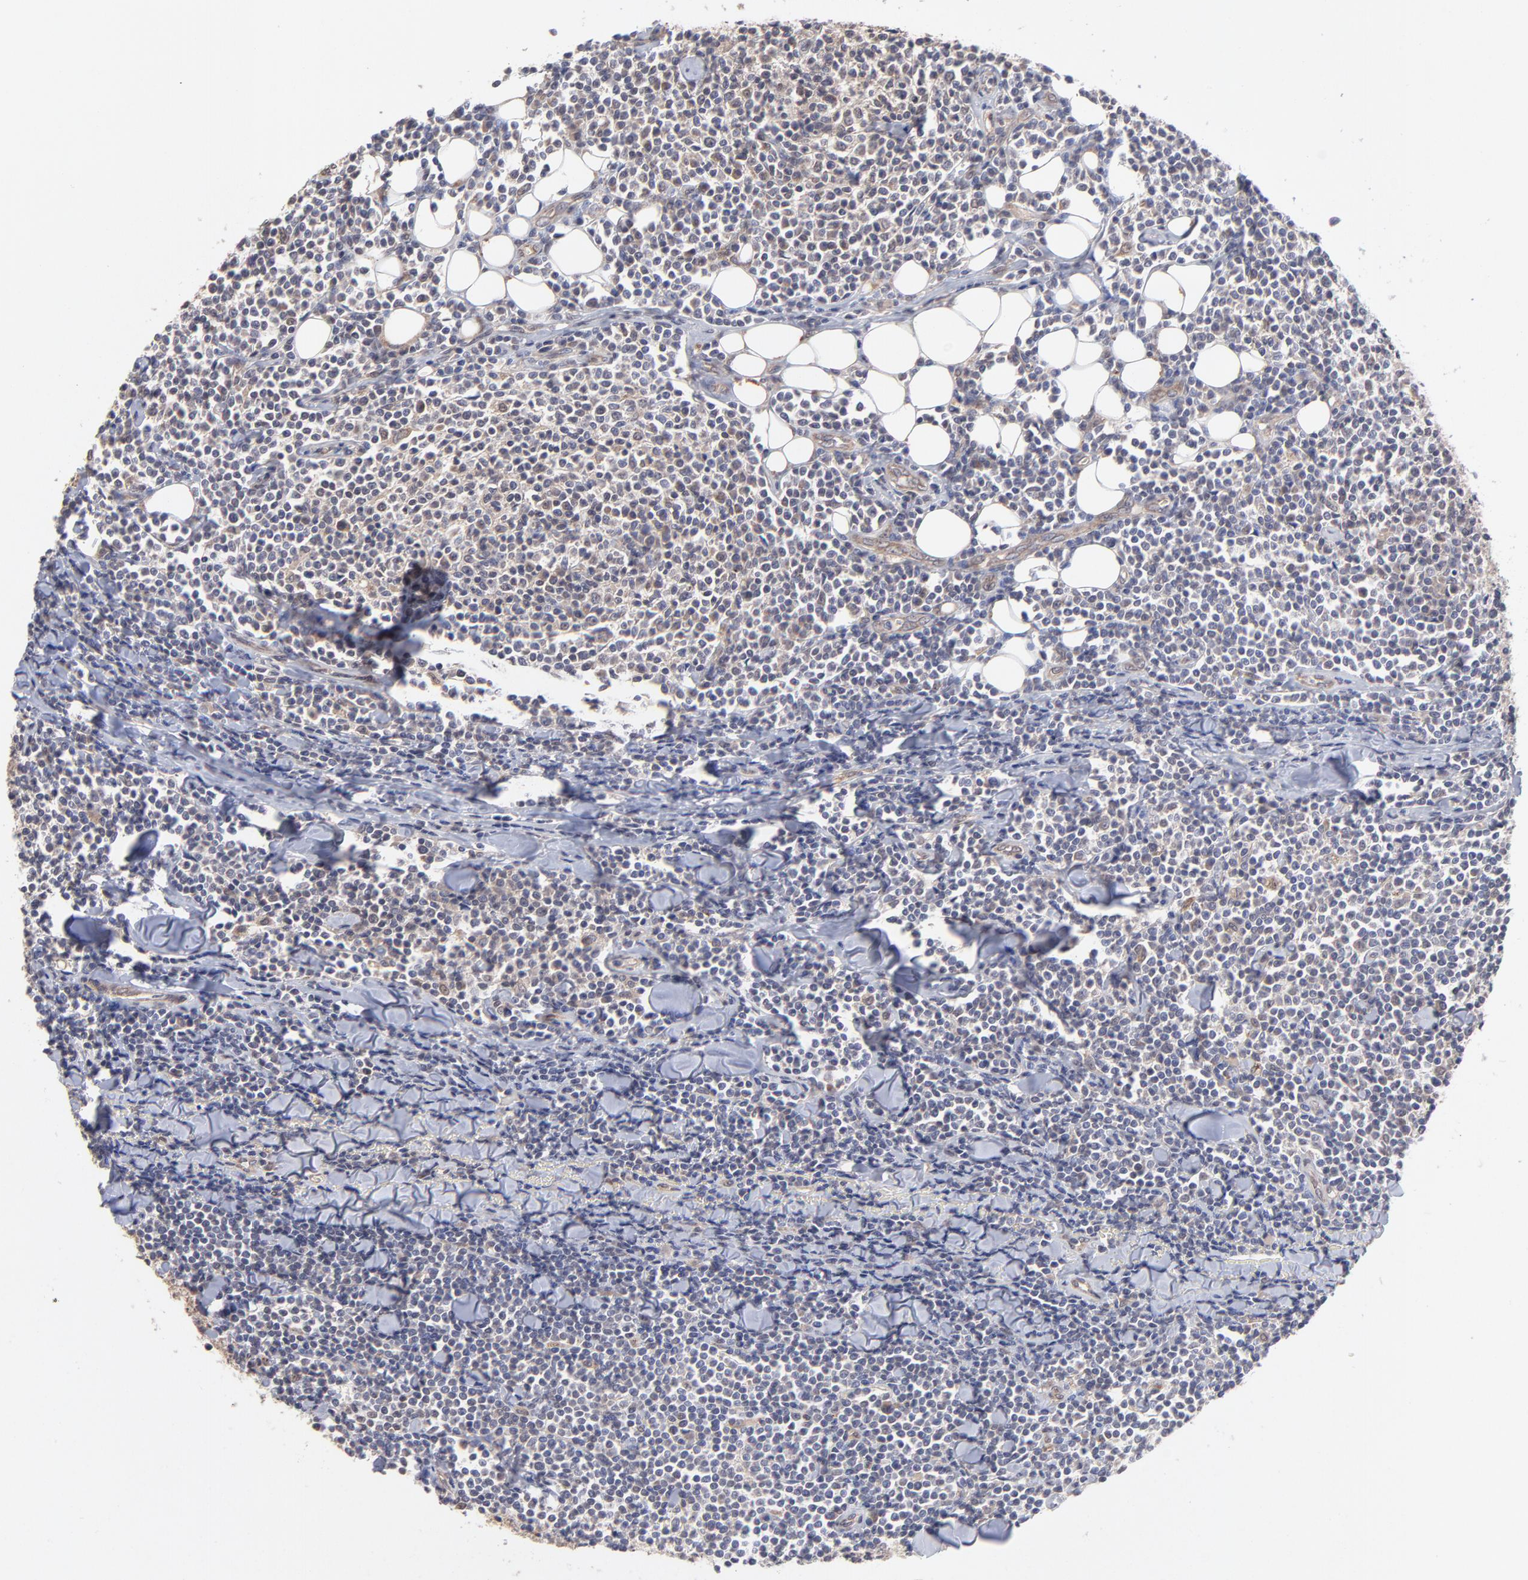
{"staining": {"intensity": "weak", "quantity": "25%-75%", "location": "cytoplasmic/membranous"}, "tissue": "lymphoma", "cell_type": "Tumor cells", "image_type": "cancer", "snomed": [{"axis": "morphology", "description": "Malignant lymphoma, non-Hodgkin's type, Low grade"}, {"axis": "topography", "description": "Soft tissue"}], "caption": "Immunohistochemistry (IHC) of lymphoma exhibits low levels of weak cytoplasmic/membranous staining in approximately 25%-75% of tumor cells. The staining is performed using DAB (3,3'-diaminobenzidine) brown chromogen to label protein expression. The nuclei are counter-stained blue using hematoxylin.", "gene": "UBE2H", "patient": {"sex": "male", "age": 92}}